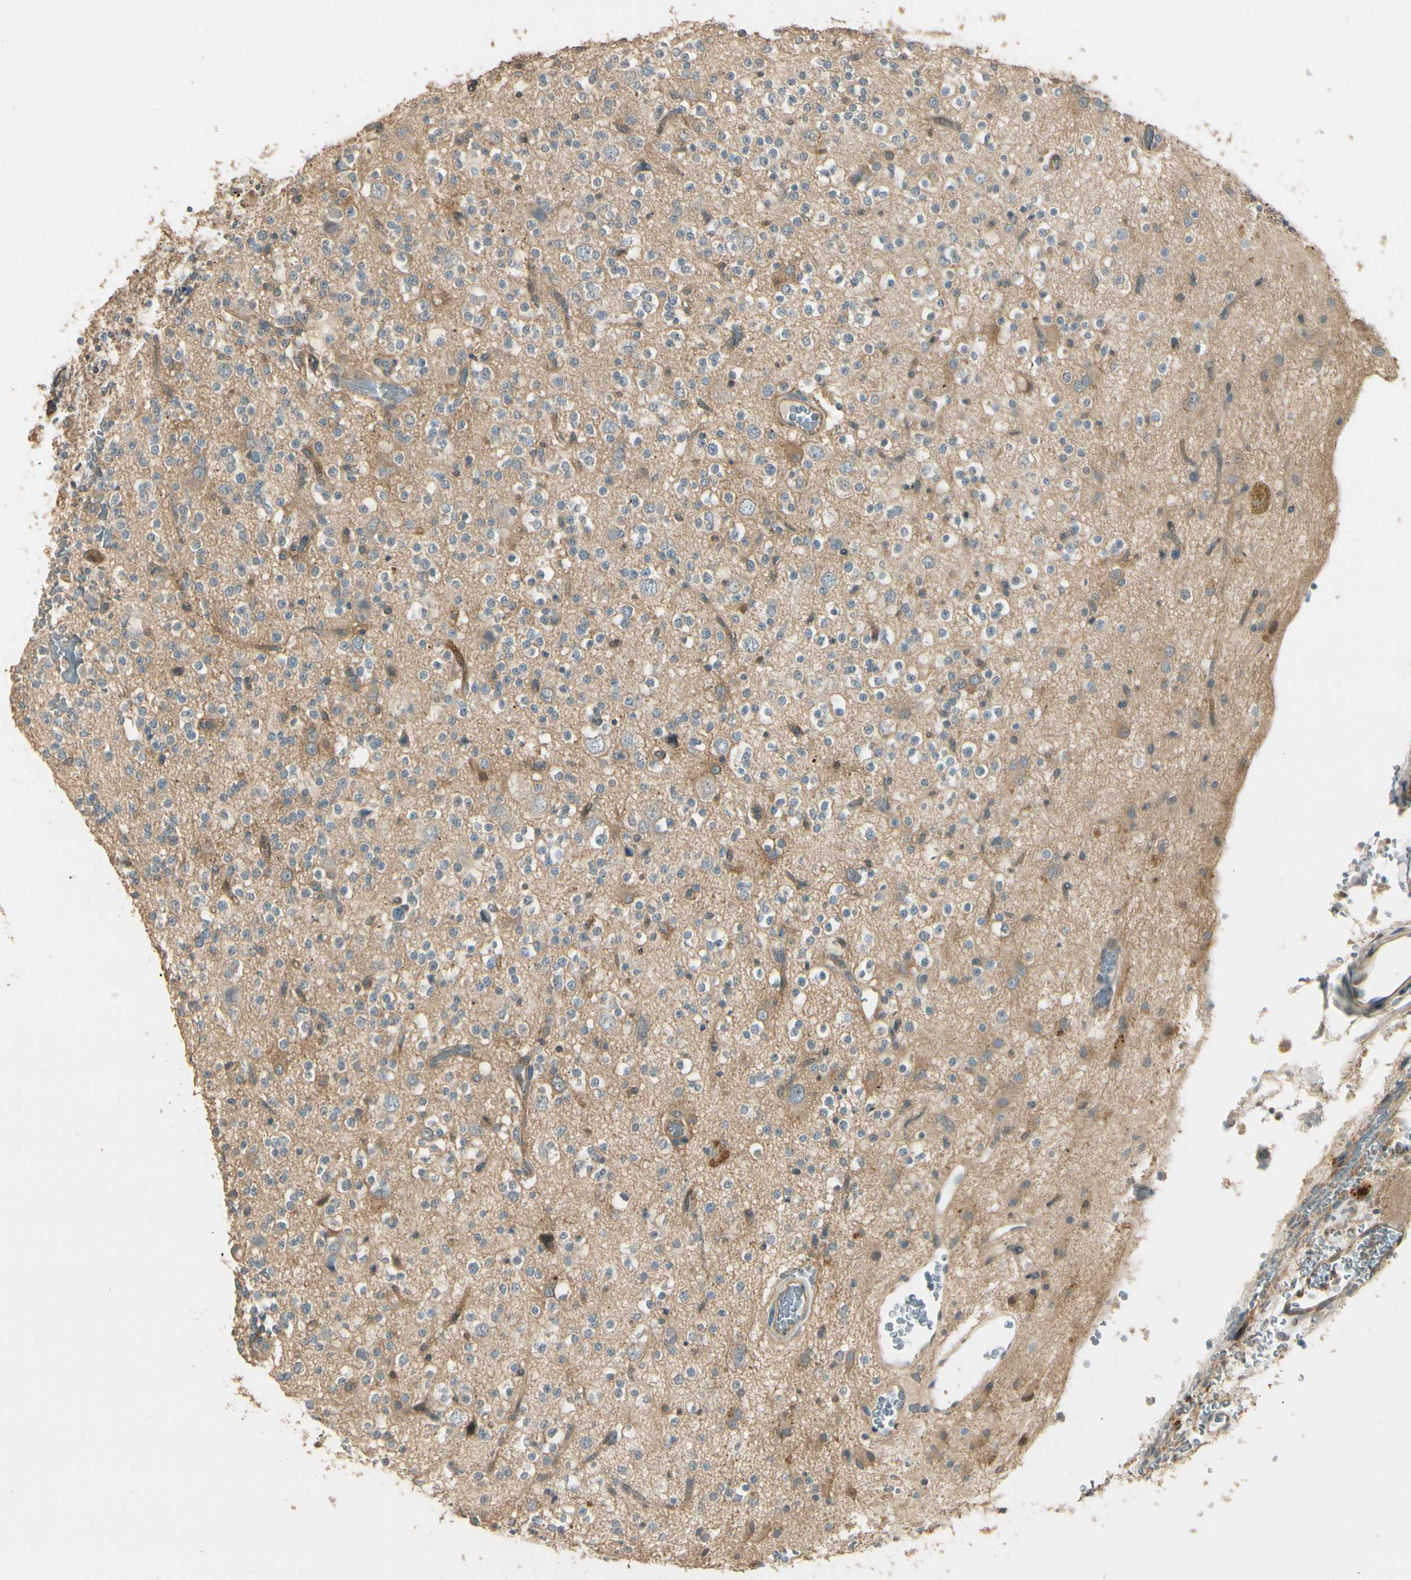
{"staining": {"intensity": "weak", "quantity": "<25%", "location": "cytoplasmic/membranous"}, "tissue": "glioma", "cell_type": "Tumor cells", "image_type": "cancer", "snomed": [{"axis": "morphology", "description": "Glioma, malignant, High grade"}, {"axis": "topography", "description": "Brain"}], "caption": "Immunohistochemical staining of human malignant high-grade glioma exhibits no significant positivity in tumor cells.", "gene": "PLXNA1", "patient": {"sex": "male", "age": 47}}